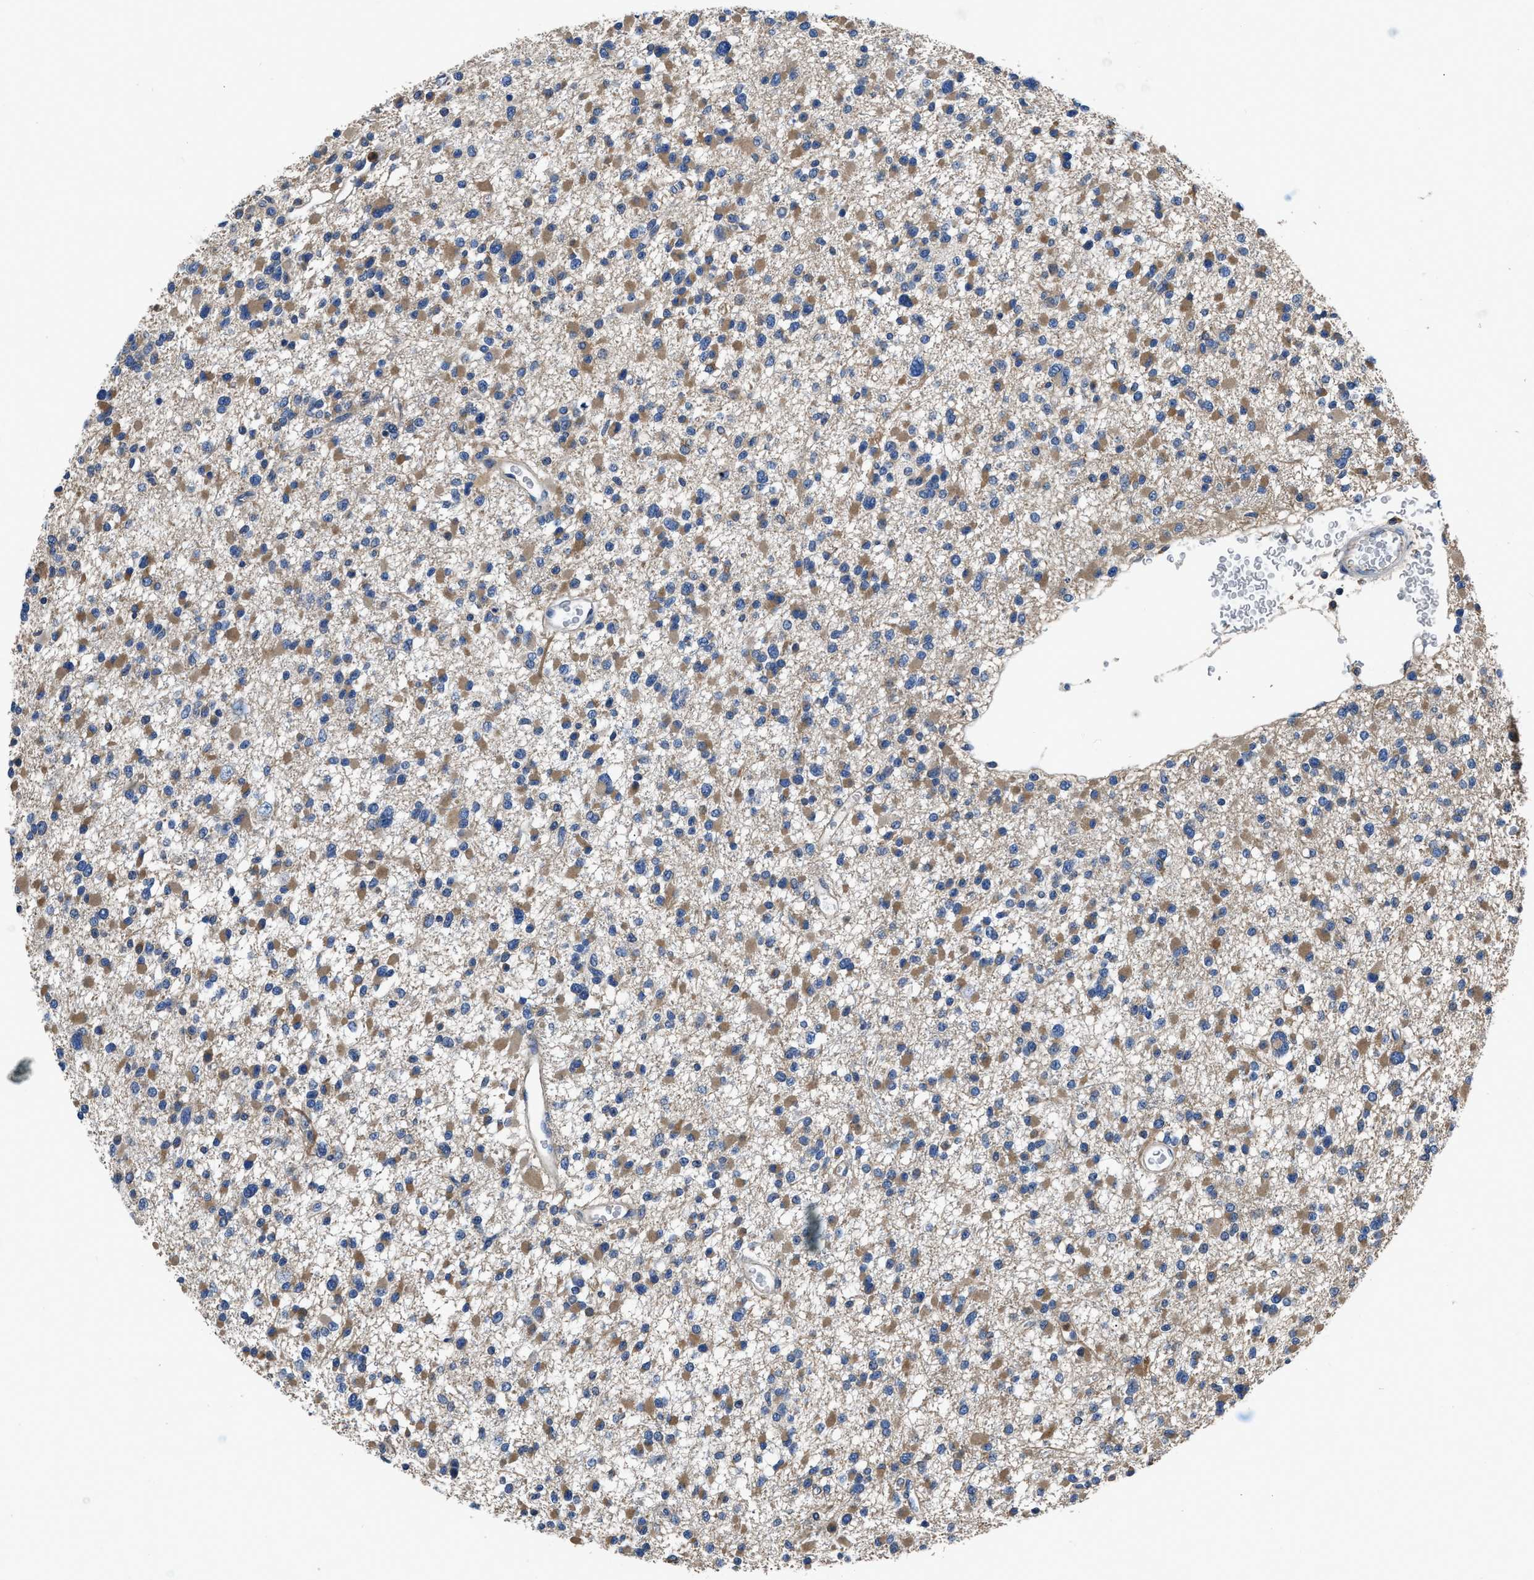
{"staining": {"intensity": "moderate", "quantity": "25%-75%", "location": "cytoplasmic/membranous"}, "tissue": "glioma", "cell_type": "Tumor cells", "image_type": "cancer", "snomed": [{"axis": "morphology", "description": "Glioma, malignant, Low grade"}, {"axis": "topography", "description": "Brain"}], "caption": "Glioma stained with immunohistochemistry shows moderate cytoplasmic/membranous expression in approximately 25%-75% of tumor cells.", "gene": "PKM", "patient": {"sex": "female", "age": 22}}